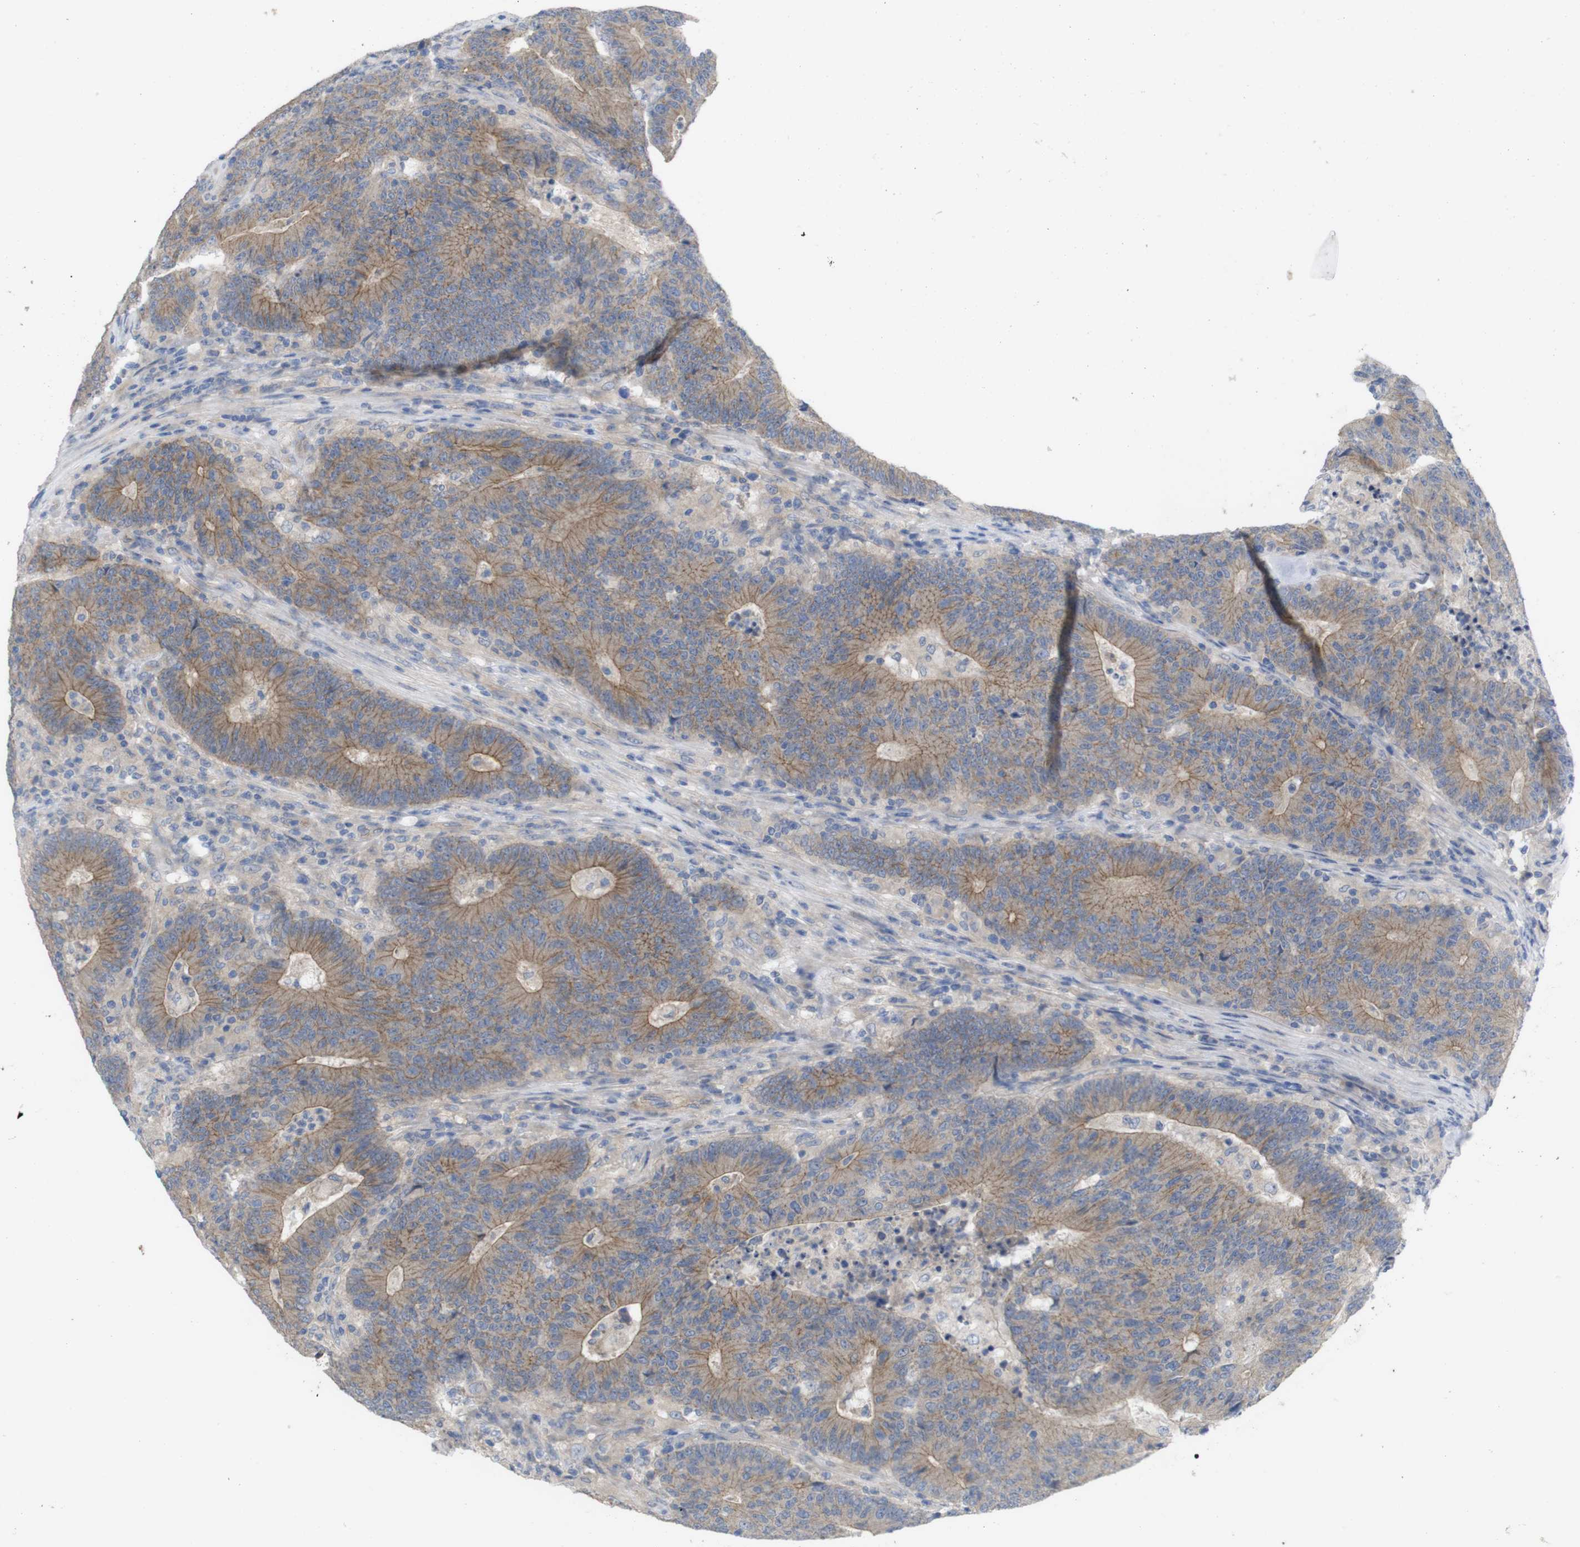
{"staining": {"intensity": "moderate", "quantity": ">75%", "location": "cytoplasmic/membranous"}, "tissue": "colorectal cancer", "cell_type": "Tumor cells", "image_type": "cancer", "snomed": [{"axis": "morphology", "description": "Normal tissue, NOS"}, {"axis": "morphology", "description": "Adenocarcinoma, NOS"}, {"axis": "topography", "description": "Colon"}], "caption": "Protein expression analysis of human adenocarcinoma (colorectal) reveals moderate cytoplasmic/membranous staining in approximately >75% of tumor cells.", "gene": "KIDINS220", "patient": {"sex": "female", "age": 75}}